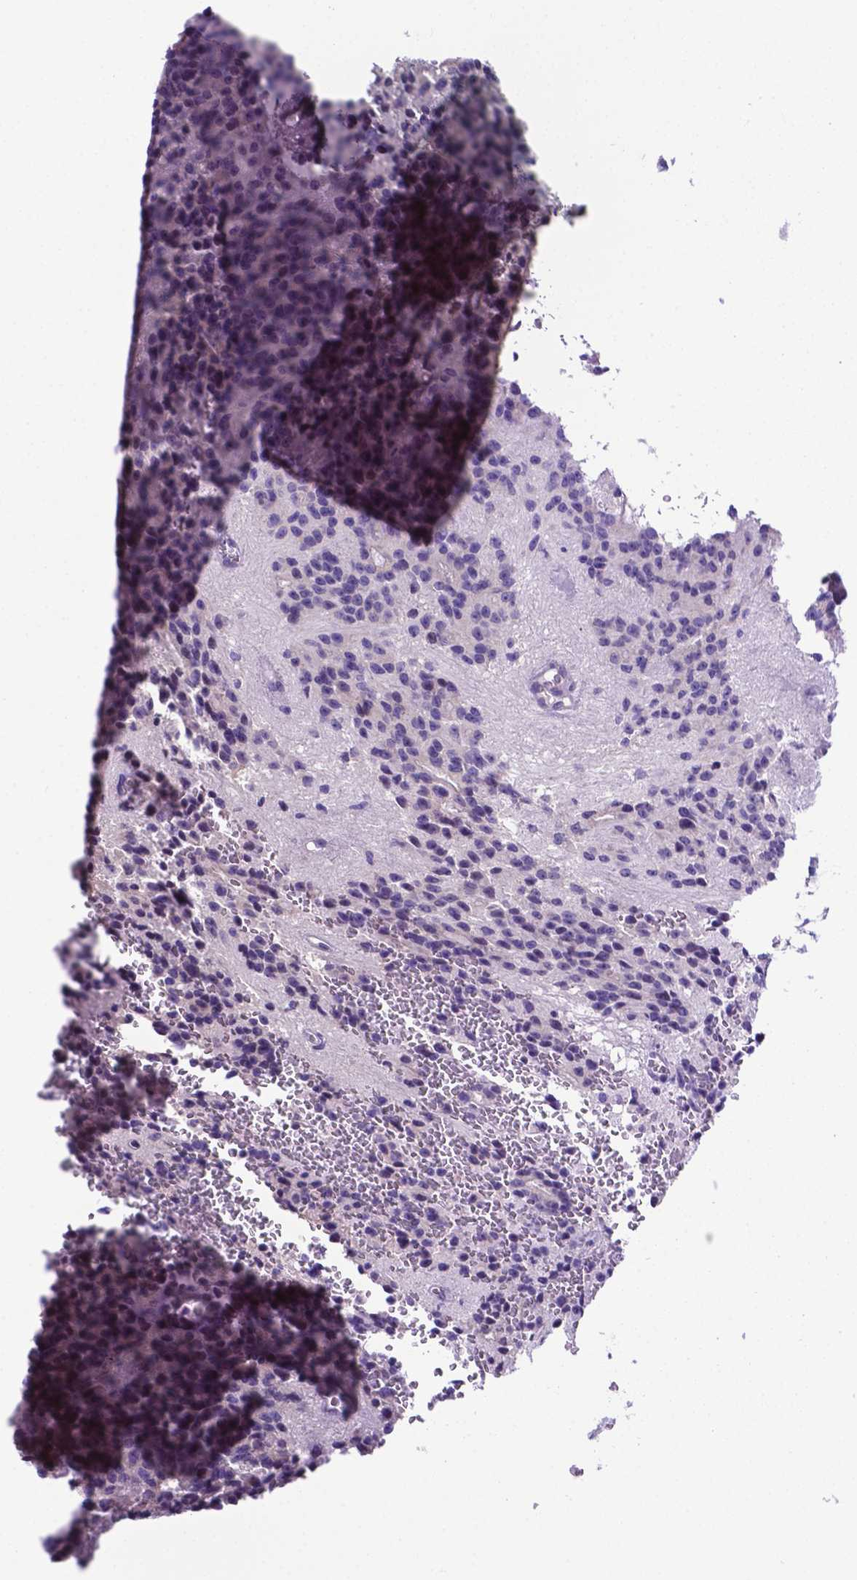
{"staining": {"intensity": "negative", "quantity": "none", "location": "none"}, "tissue": "glioma", "cell_type": "Tumor cells", "image_type": "cancer", "snomed": [{"axis": "morphology", "description": "Glioma, malignant, Low grade"}, {"axis": "topography", "description": "Brain"}], "caption": "An image of human malignant glioma (low-grade) is negative for staining in tumor cells.", "gene": "RPL6", "patient": {"sex": "male", "age": 31}}